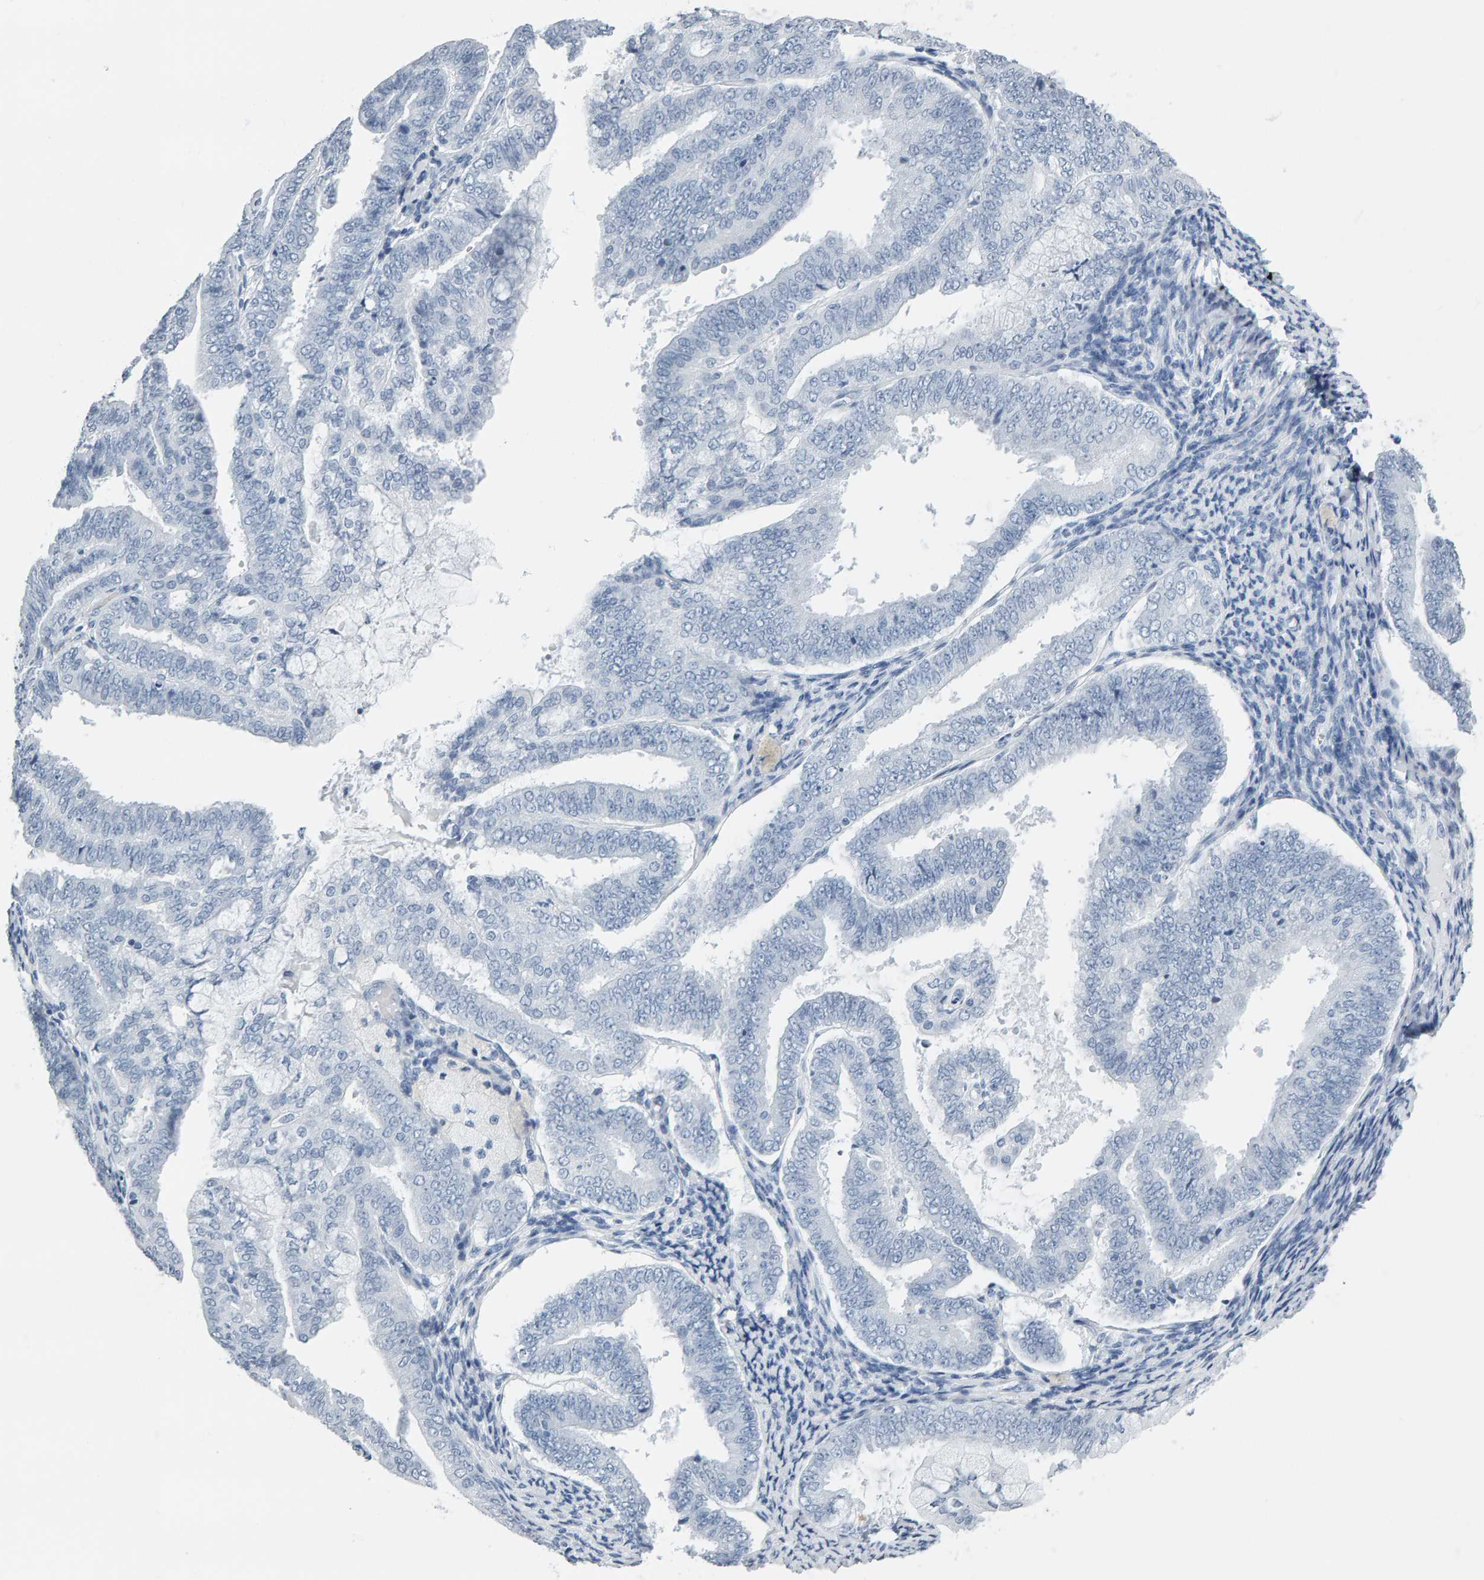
{"staining": {"intensity": "negative", "quantity": "none", "location": "none"}, "tissue": "endometrial cancer", "cell_type": "Tumor cells", "image_type": "cancer", "snomed": [{"axis": "morphology", "description": "Adenocarcinoma, NOS"}, {"axis": "topography", "description": "Endometrium"}], "caption": "This image is of endometrial adenocarcinoma stained with immunohistochemistry to label a protein in brown with the nuclei are counter-stained blue. There is no expression in tumor cells.", "gene": "SPACA3", "patient": {"sex": "female", "age": 63}}